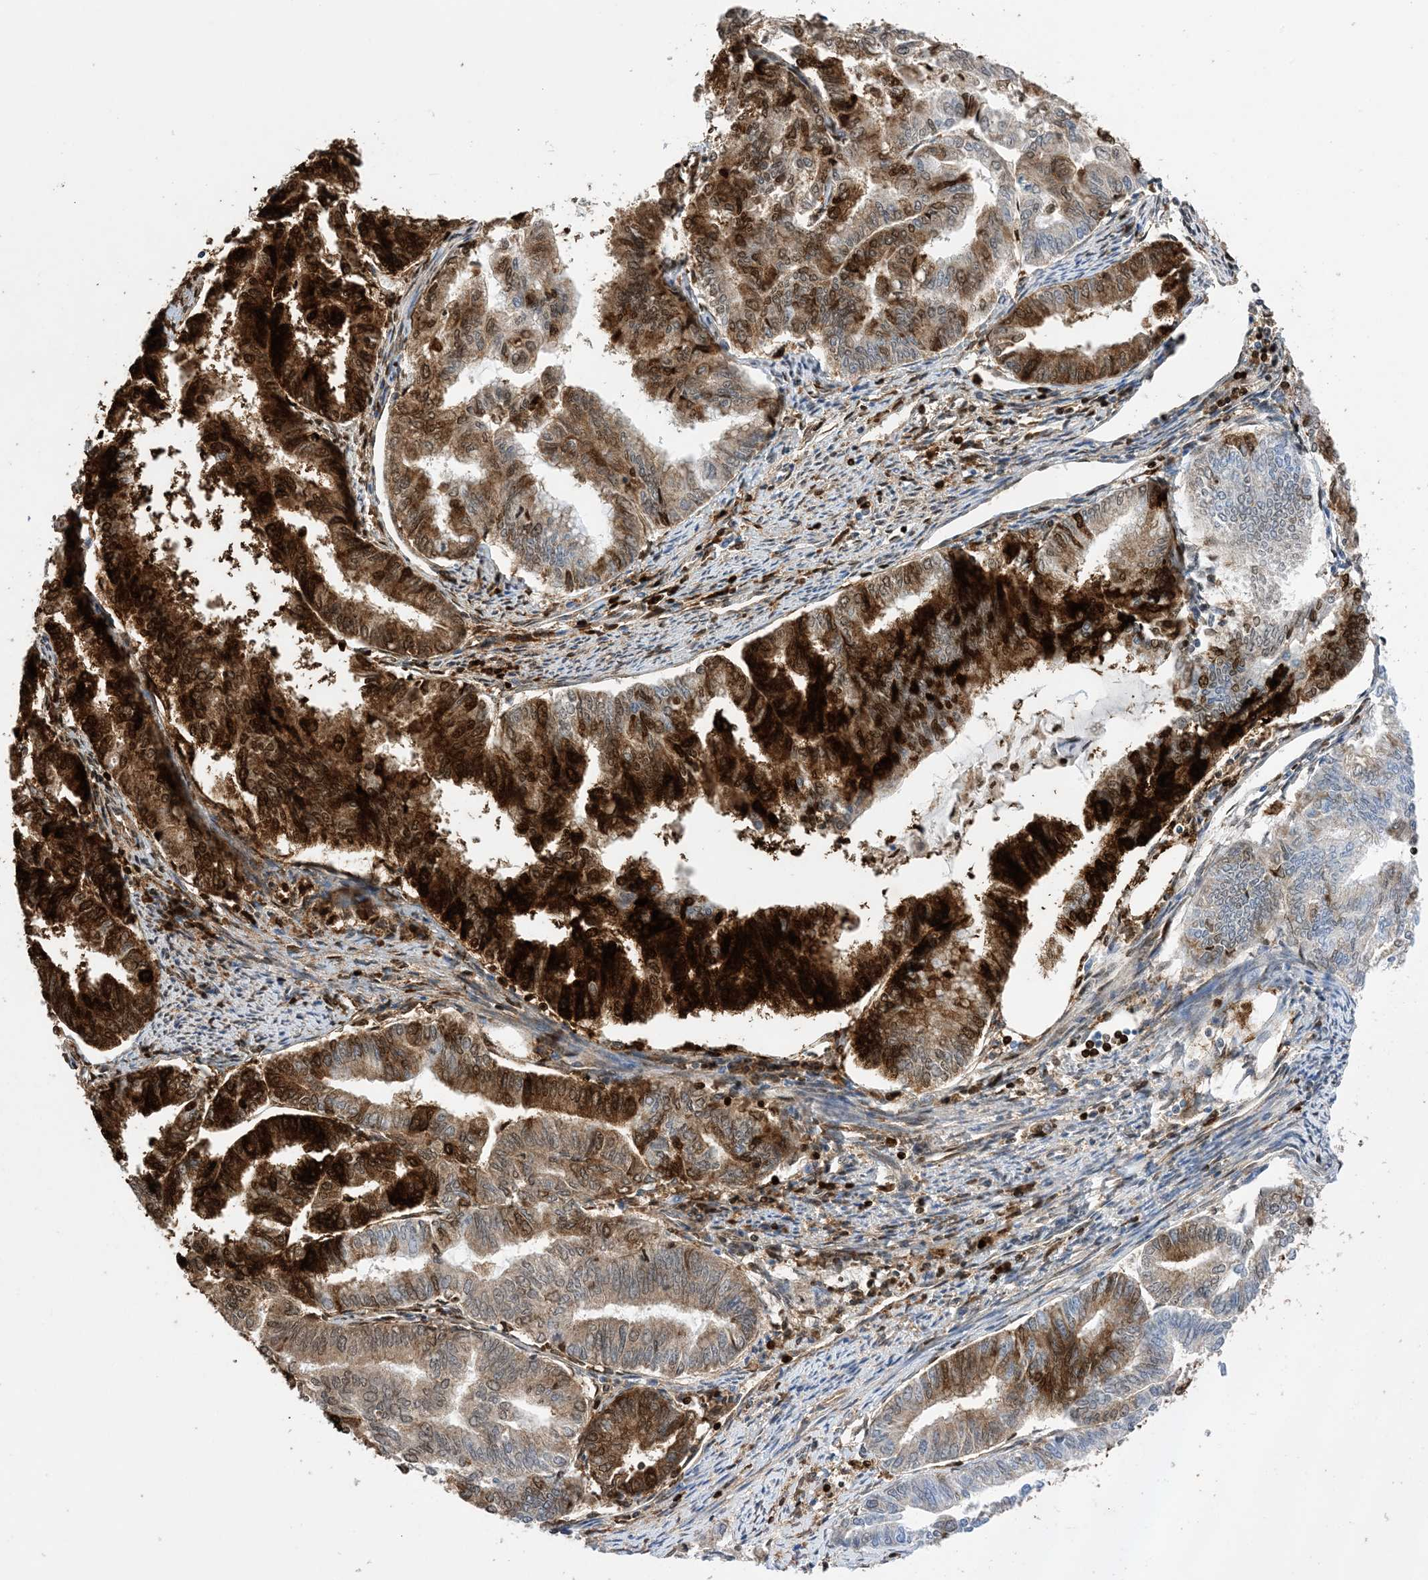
{"staining": {"intensity": "strong", "quantity": "25%-75%", "location": "cytoplasmic/membranous,nuclear"}, "tissue": "endometrial cancer", "cell_type": "Tumor cells", "image_type": "cancer", "snomed": [{"axis": "morphology", "description": "Adenocarcinoma, NOS"}, {"axis": "topography", "description": "Endometrium"}], "caption": "Strong cytoplasmic/membranous and nuclear staining is appreciated in approximately 25%-75% of tumor cells in adenocarcinoma (endometrial). Using DAB (3,3'-diaminobenzidine) (brown) and hematoxylin (blue) stains, captured at high magnification using brightfield microscopy.", "gene": "ANXA1", "patient": {"sex": "female", "age": 79}}